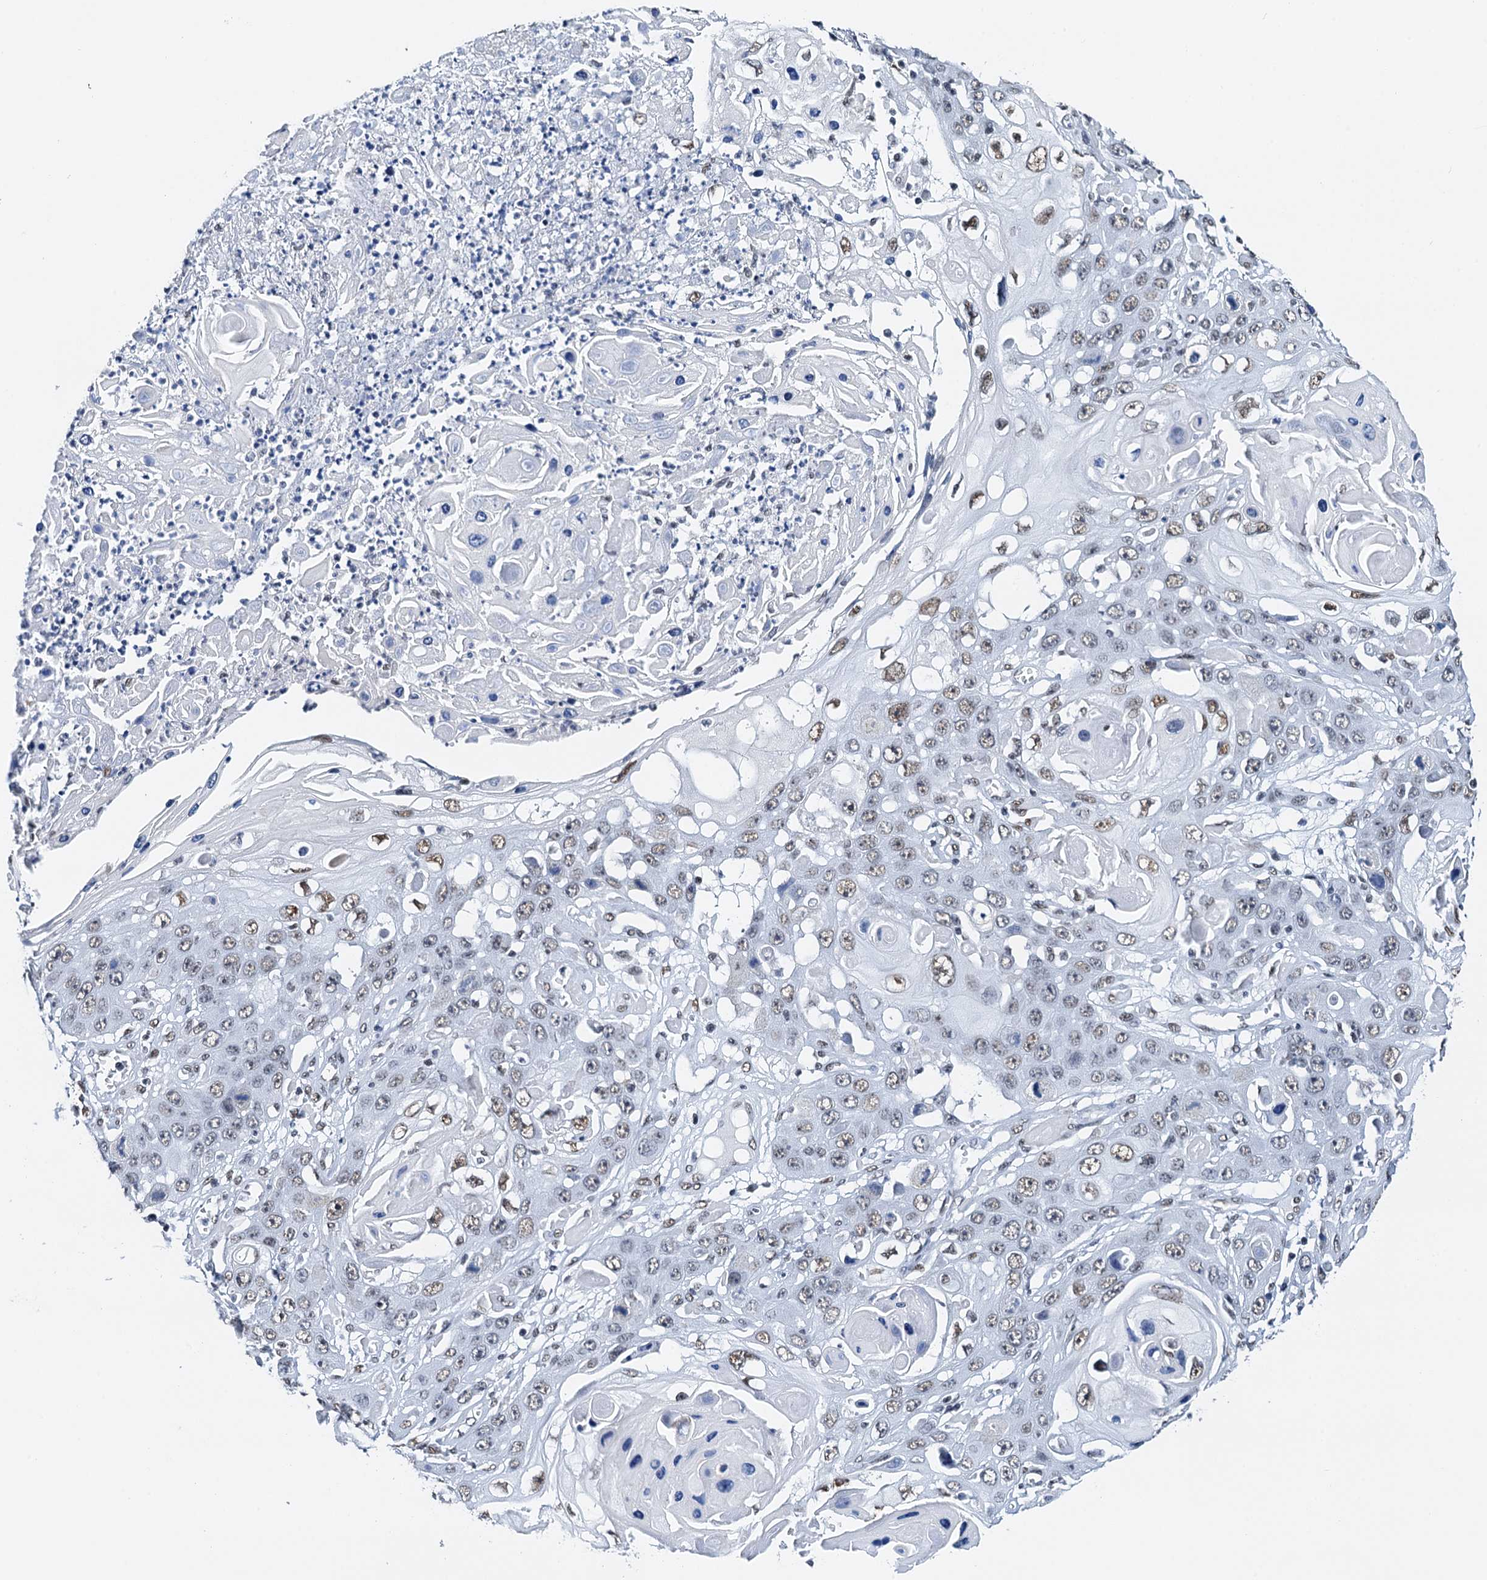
{"staining": {"intensity": "moderate", "quantity": "25%-75%", "location": "nuclear"}, "tissue": "skin cancer", "cell_type": "Tumor cells", "image_type": "cancer", "snomed": [{"axis": "morphology", "description": "Squamous cell carcinoma, NOS"}, {"axis": "topography", "description": "Skin"}], "caption": "Brown immunohistochemical staining in human skin cancer (squamous cell carcinoma) shows moderate nuclear staining in approximately 25%-75% of tumor cells. The protein is stained brown, and the nuclei are stained in blue (DAB IHC with brightfield microscopy, high magnification).", "gene": "SLTM", "patient": {"sex": "male", "age": 55}}